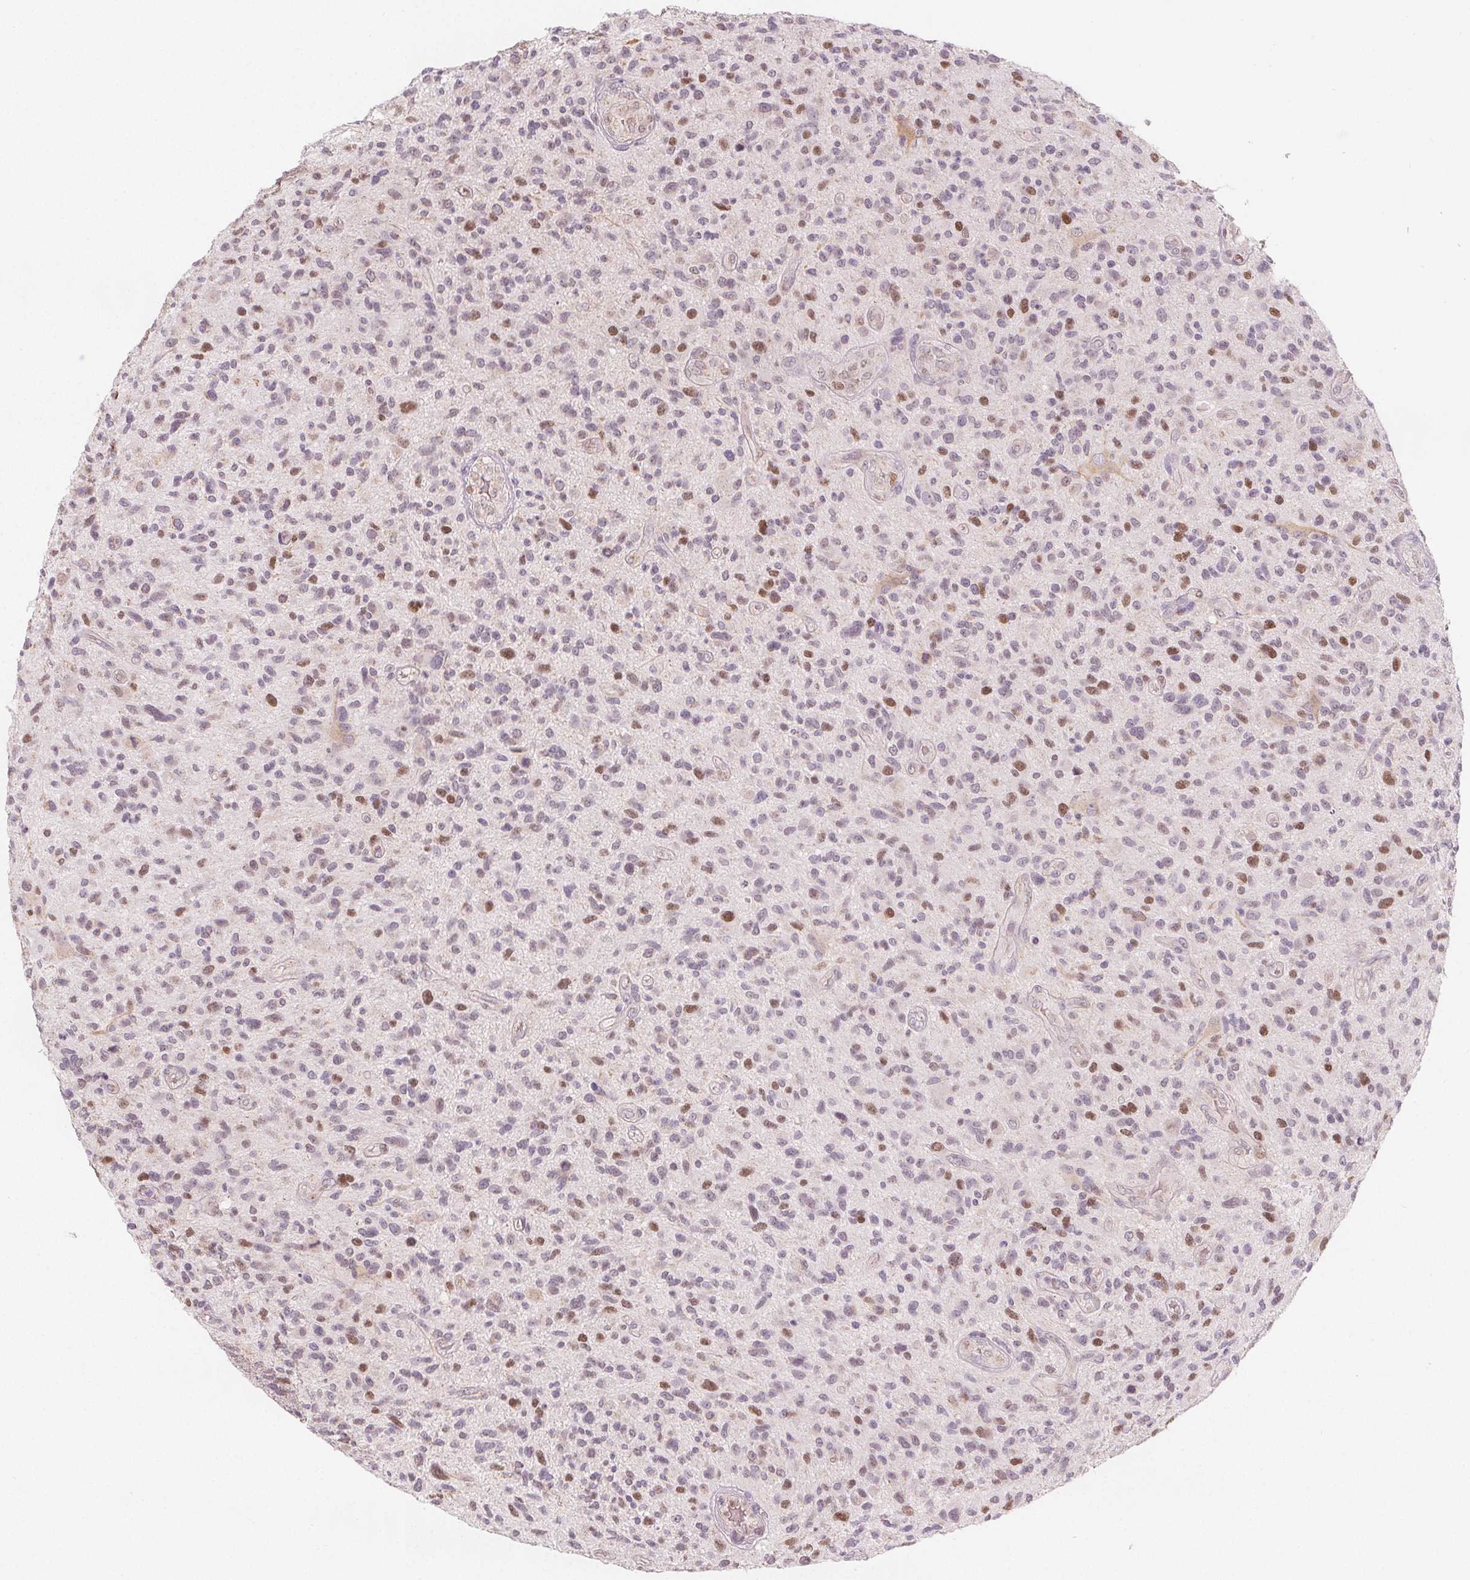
{"staining": {"intensity": "moderate", "quantity": "<25%", "location": "nuclear"}, "tissue": "glioma", "cell_type": "Tumor cells", "image_type": "cancer", "snomed": [{"axis": "morphology", "description": "Glioma, malignant, High grade"}, {"axis": "topography", "description": "Brain"}], "caption": "Protein expression analysis of malignant glioma (high-grade) shows moderate nuclear expression in about <25% of tumor cells.", "gene": "TIPIN", "patient": {"sex": "male", "age": 47}}